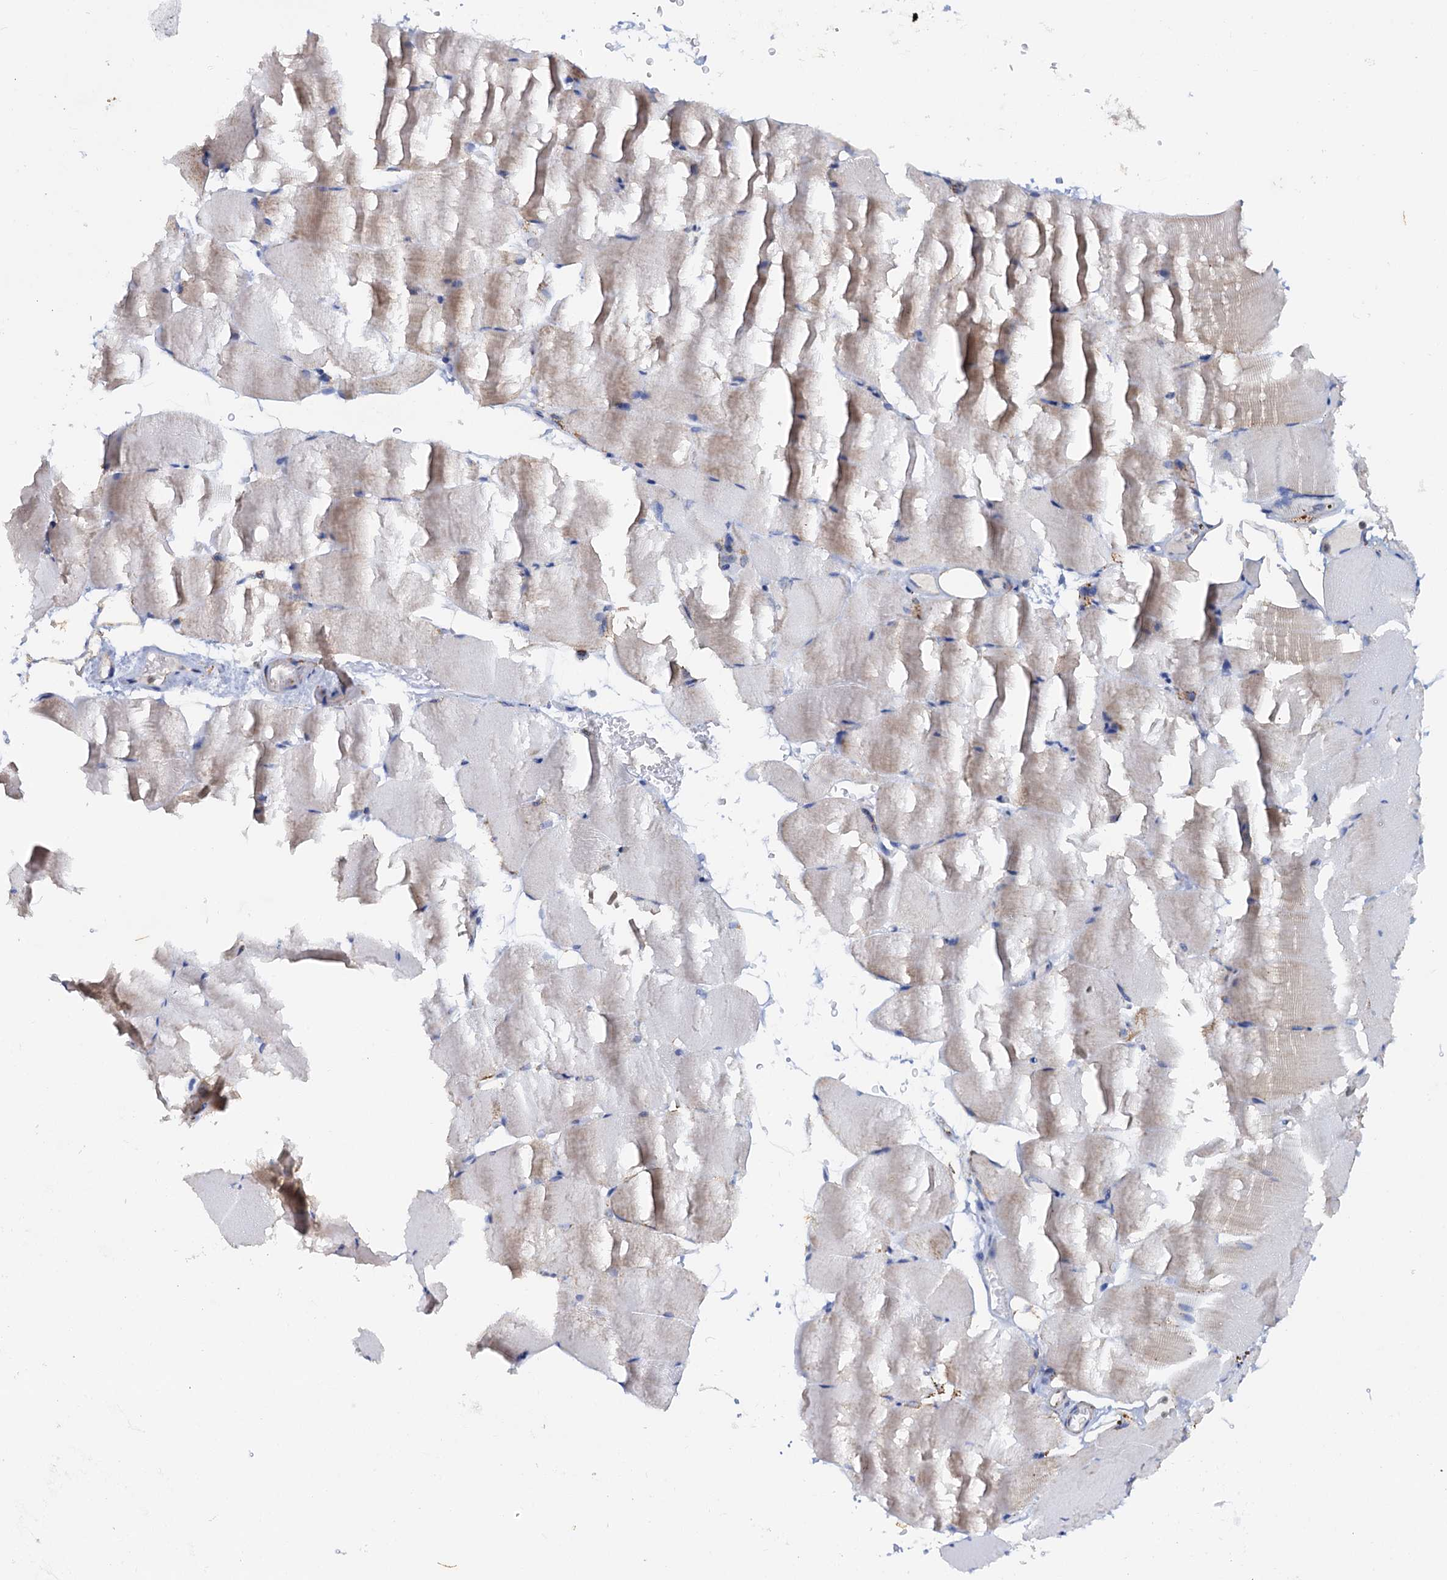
{"staining": {"intensity": "negative", "quantity": "none", "location": "none"}, "tissue": "skeletal muscle", "cell_type": "Myocytes", "image_type": "normal", "snomed": [{"axis": "morphology", "description": "Normal tissue, NOS"}, {"axis": "topography", "description": "Skeletal muscle"}, {"axis": "topography", "description": "Parathyroid gland"}], "caption": "High magnification brightfield microscopy of normal skeletal muscle stained with DAB (3,3'-diaminobenzidine) (brown) and counterstained with hematoxylin (blue): myocytes show no significant positivity. The staining was performed using DAB (3,3'-diaminobenzidine) to visualize the protein expression in brown, while the nuclei were stained in blue with hematoxylin (Magnification: 20x).", "gene": "C2CD3", "patient": {"sex": "female", "age": 37}}